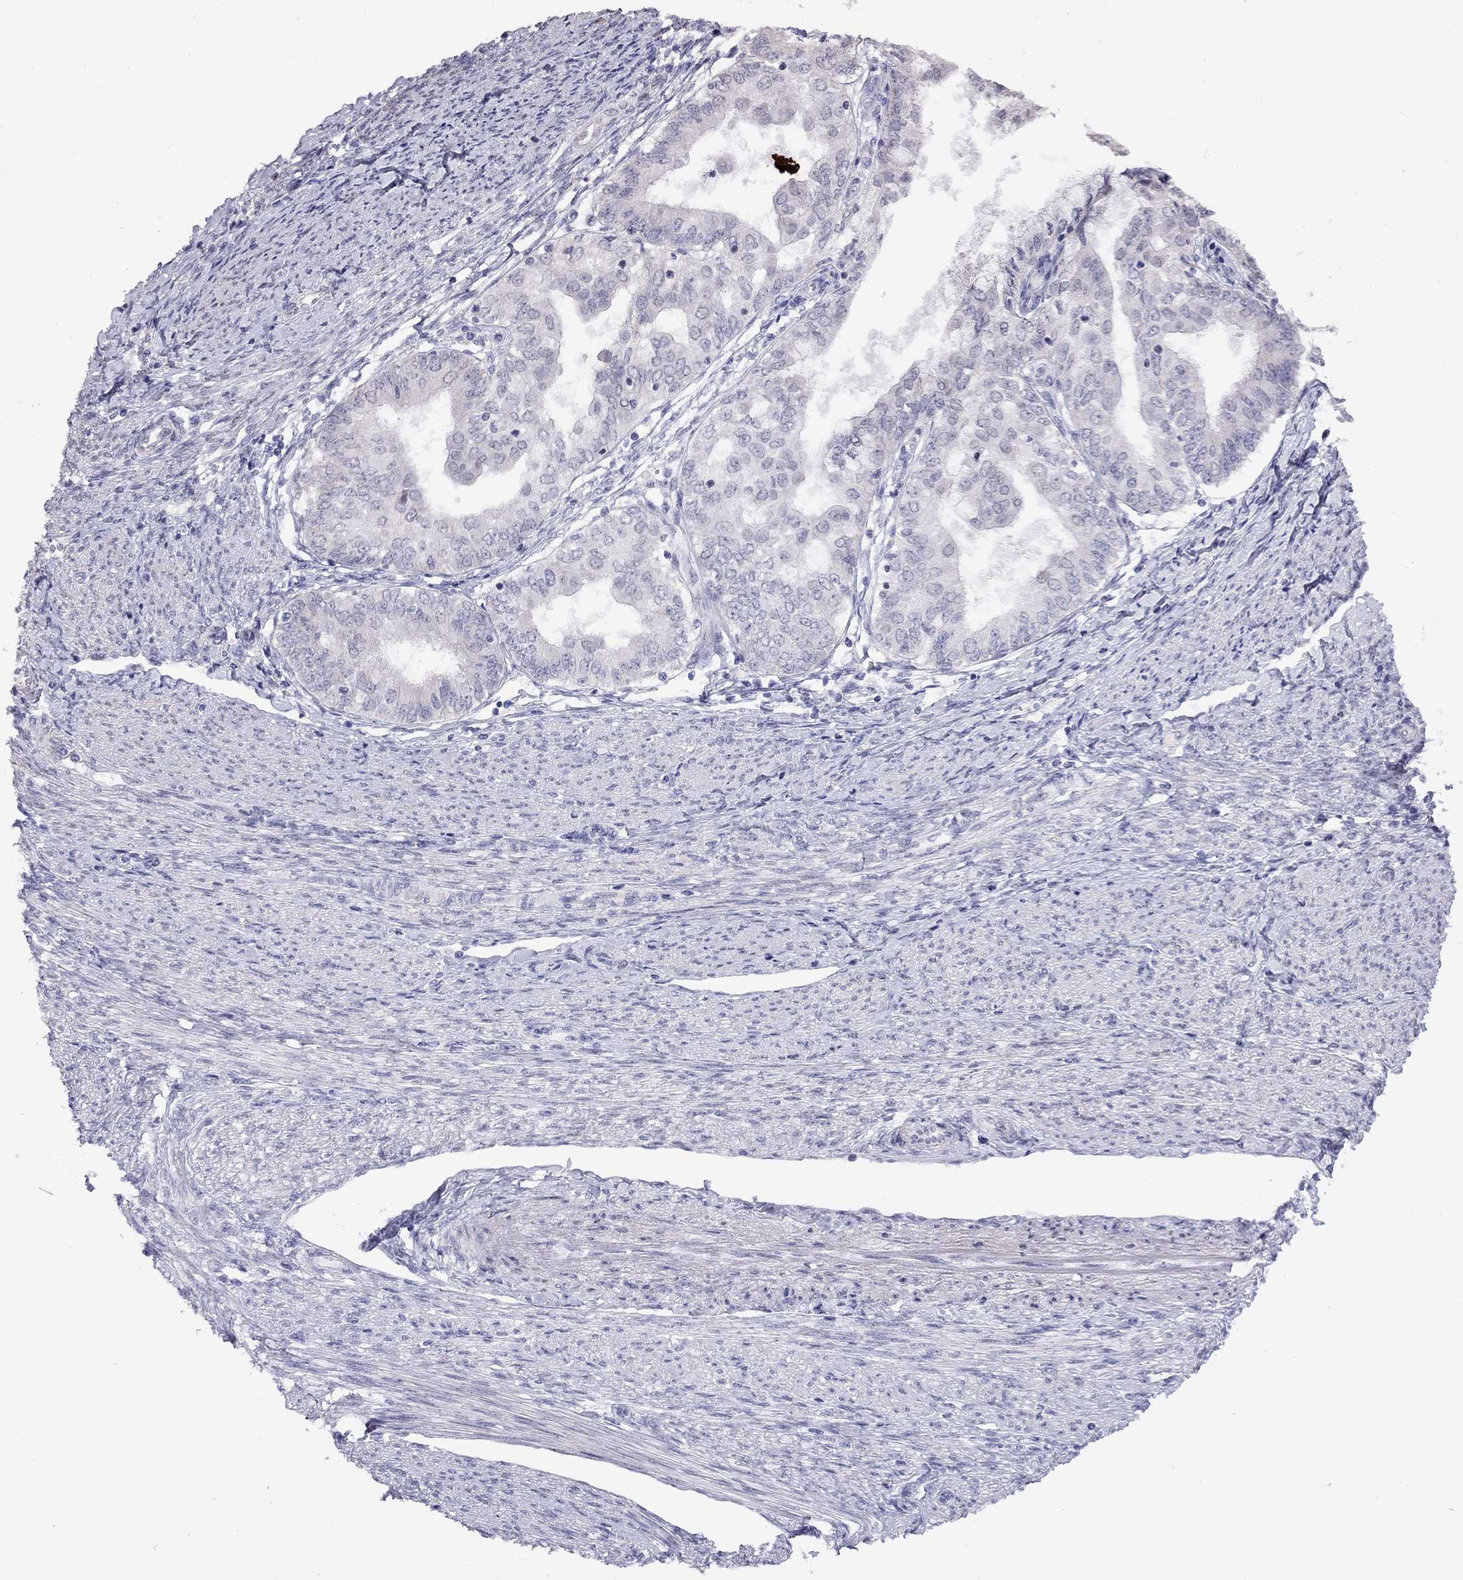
{"staining": {"intensity": "negative", "quantity": "none", "location": "none"}, "tissue": "endometrial cancer", "cell_type": "Tumor cells", "image_type": "cancer", "snomed": [{"axis": "morphology", "description": "Adenocarcinoma, NOS"}, {"axis": "topography", "description": "Endometrium"}], "caption": "DAB (3,3'-diaminobenzidine) immunohistochemical staining of human adenocarcinoma (endometrial) displays no significant positivity in tumor cells.", "gene": "HES5", "patient": {"sex": "female", "age": 68}}